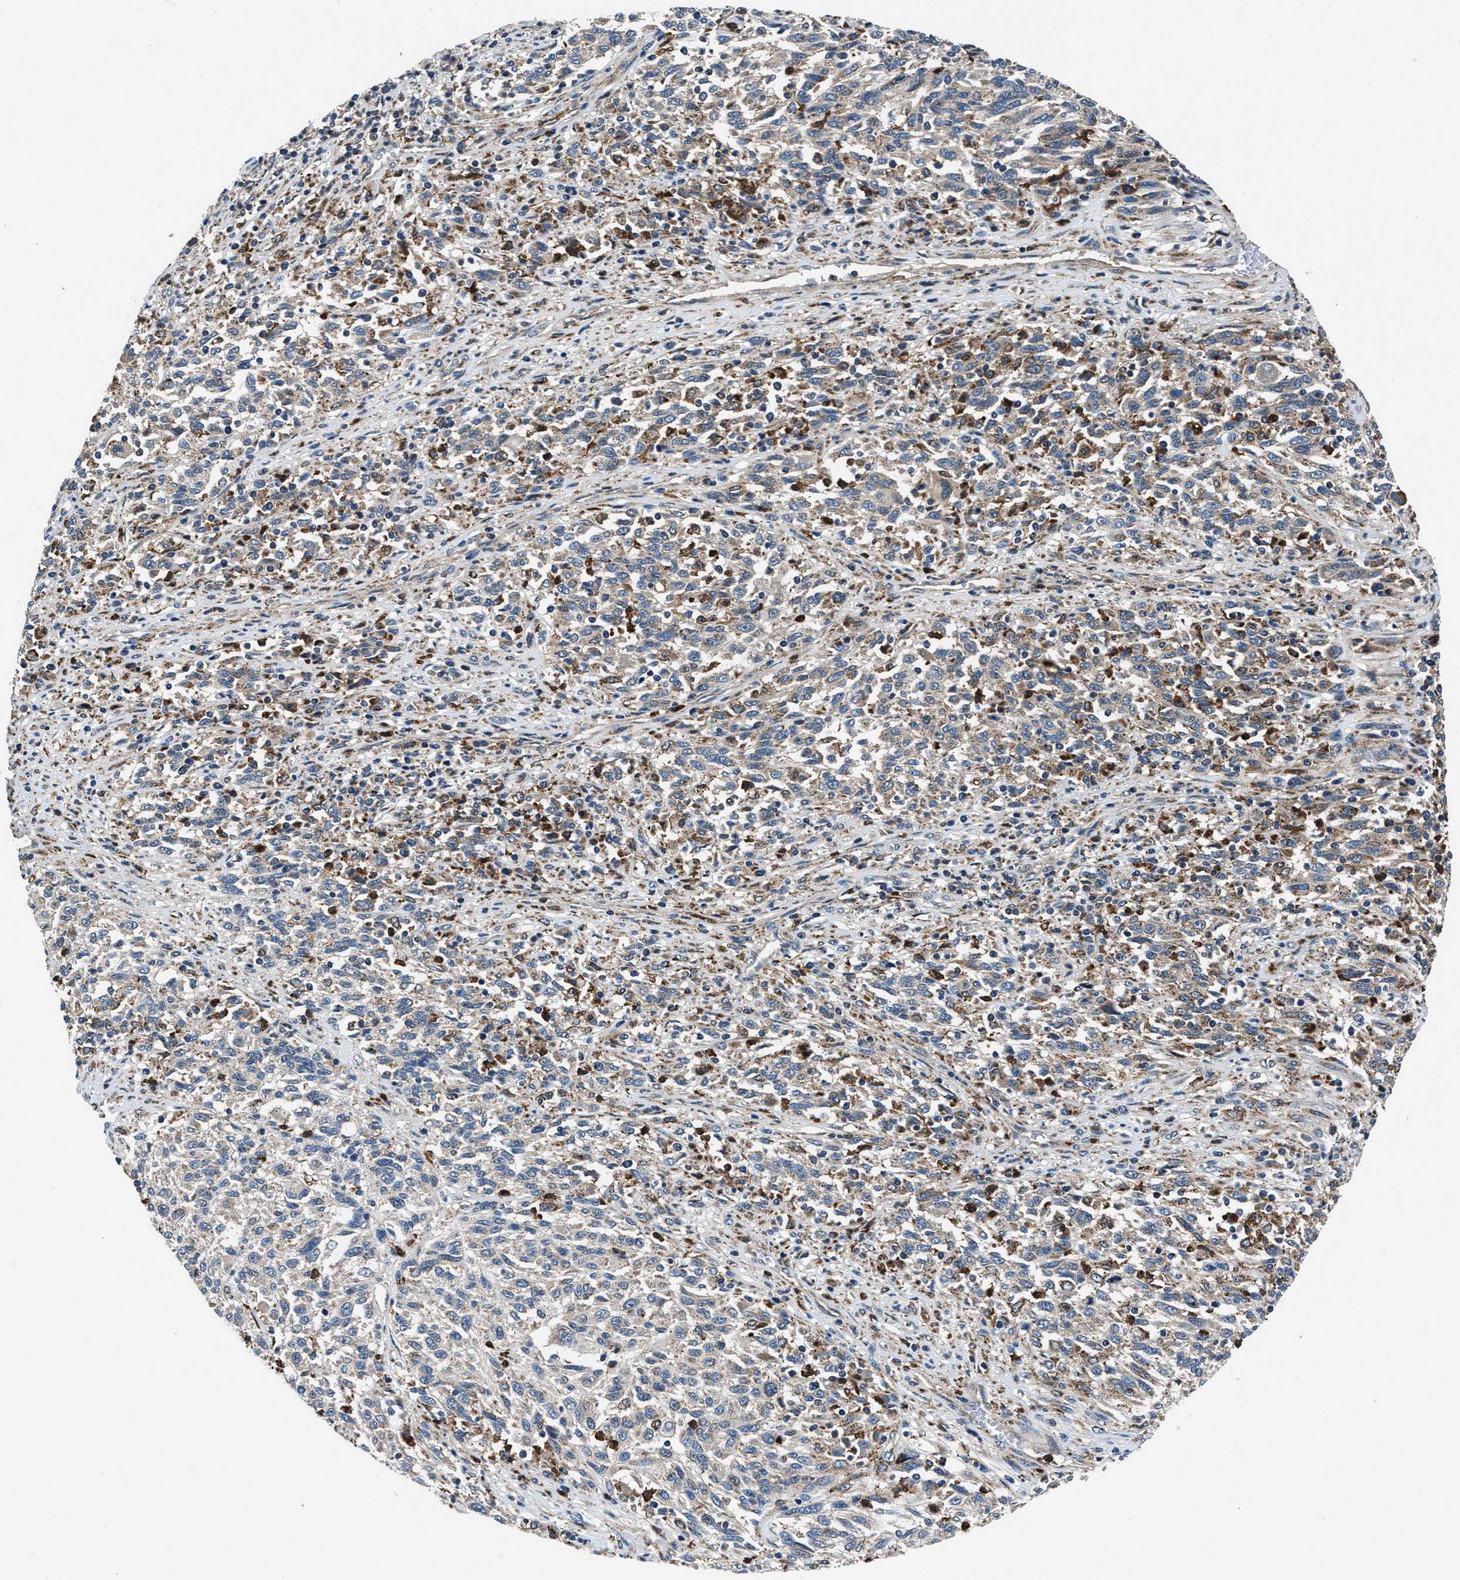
{"staining": {"intensity": "weak", "quantity": "<25%", "location": "cytoplasmic/membranous"}, "tissue": "melanoma", "cell_type": "Tumor cells", "image_type": "cancer", "snomed": [{"axis": "morphology", "description": "Malignant melanoma, Metastatic site"}, {"axis": "topography", "description": "Lymph node"}], "caption": "Immunohistochemistry image of human malignant melanoma (metastatic site) stained for a protein (brown), which exhibits no staining in tumor cells.", "gene": "FAM221A", "patient": {"sex": "male", "age": 61}}